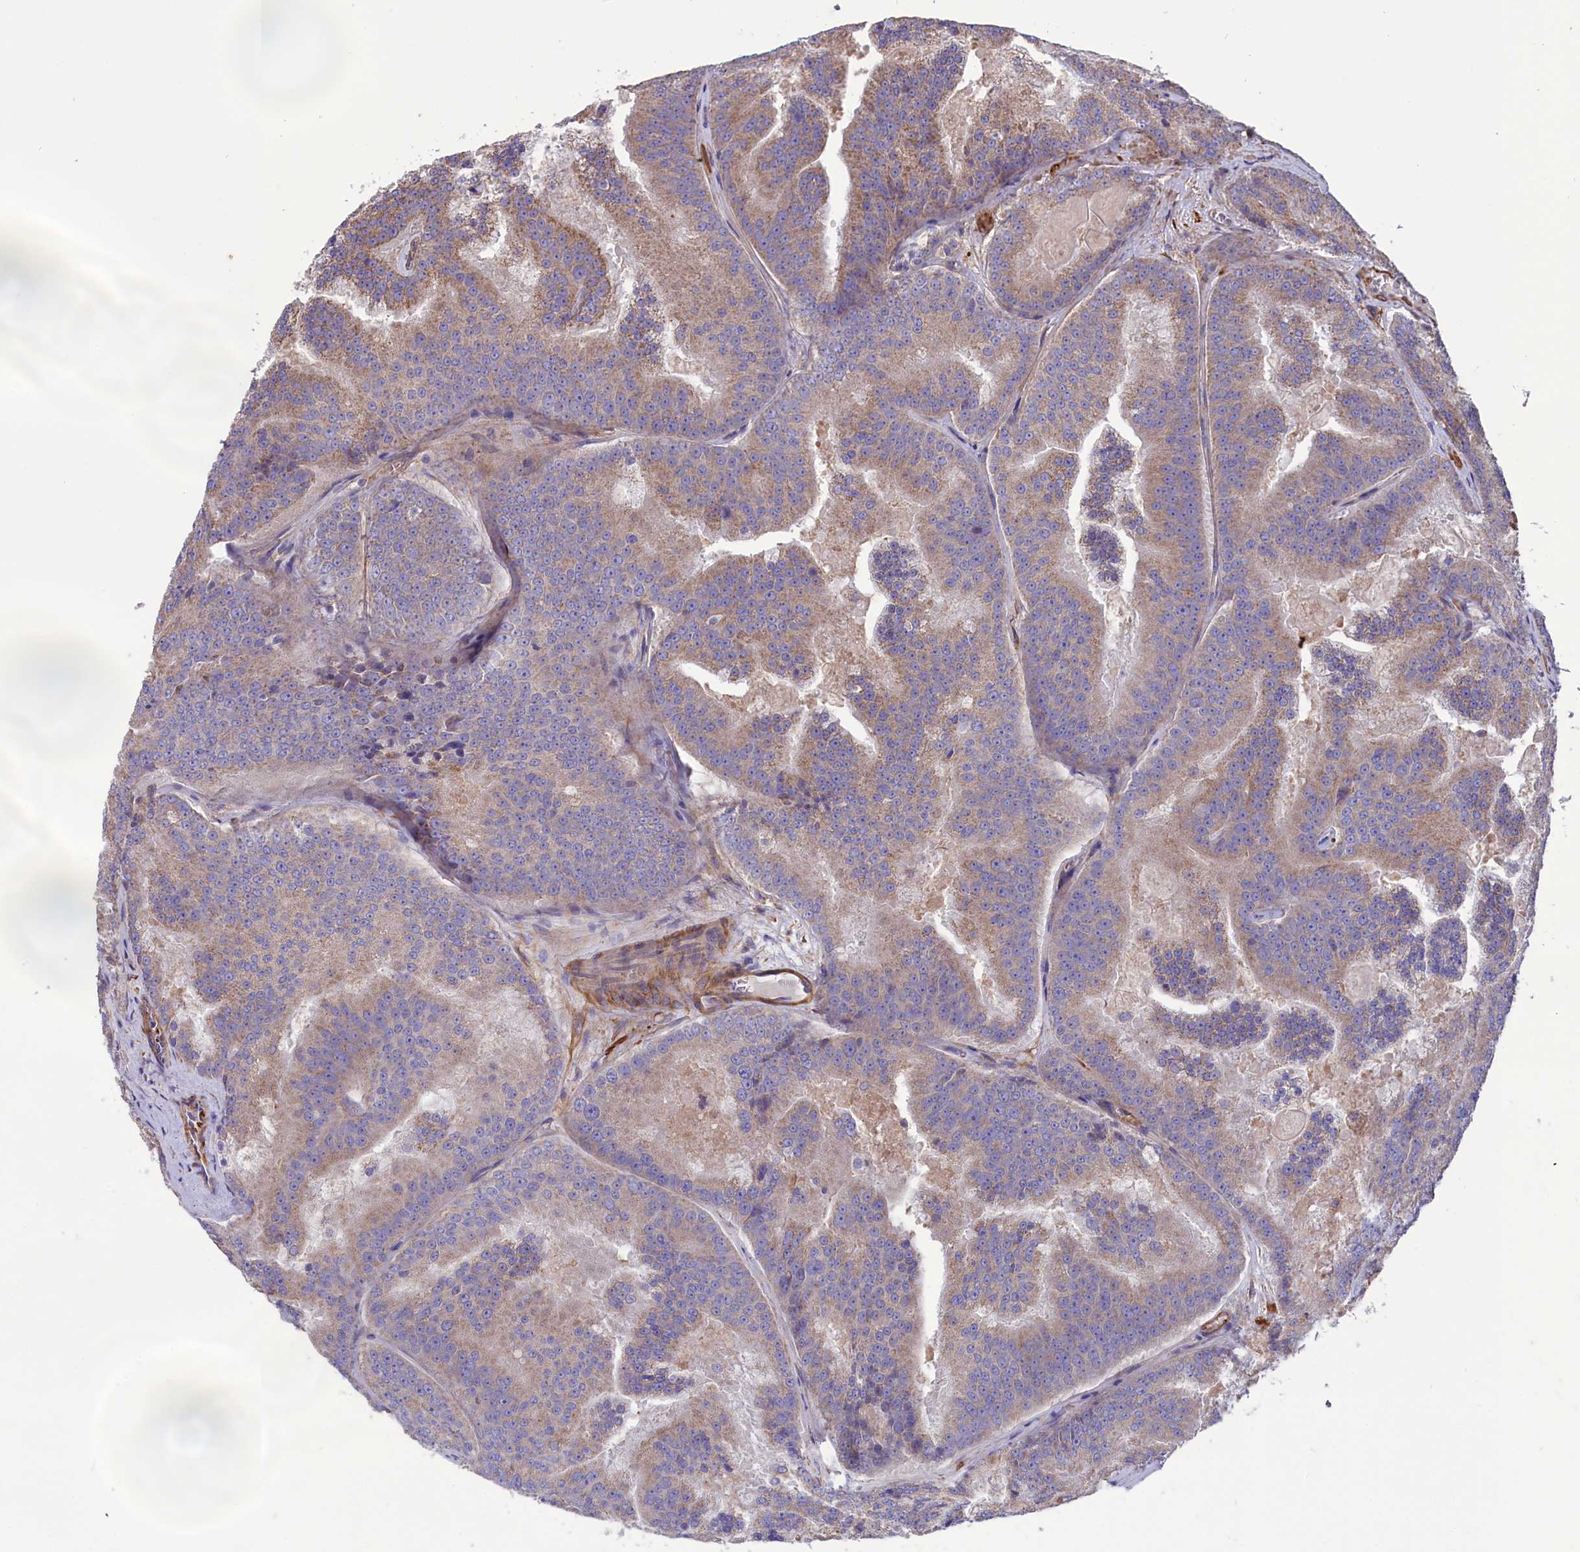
{"staining": {"intensity": "weak", "quantity": ">75%", "location": "cytoplasmic/membranous"}, "tissue": "prostate cancer", "cell_type": "Tumor cells", "image_type": "cancer", "snomed": [{"axis": "morphology", "description": "Adenocarcinoma, High grade"}, {"axis": "topography", "description": "Prostate"}], "caption": "Immunohistochemistry (IHC) histopathology image of neoplastic tissue: prostate cancer stained using immunohistochemistry (IHC) exhibits low levels of weak protein expression localized specifically in the cytoplasmic/membranous of tumor cells, appearing as a cytoplasmic/membranous brown color.", "gene": "AMDHD2", "patient": {"sex": "male", "age": 61}}